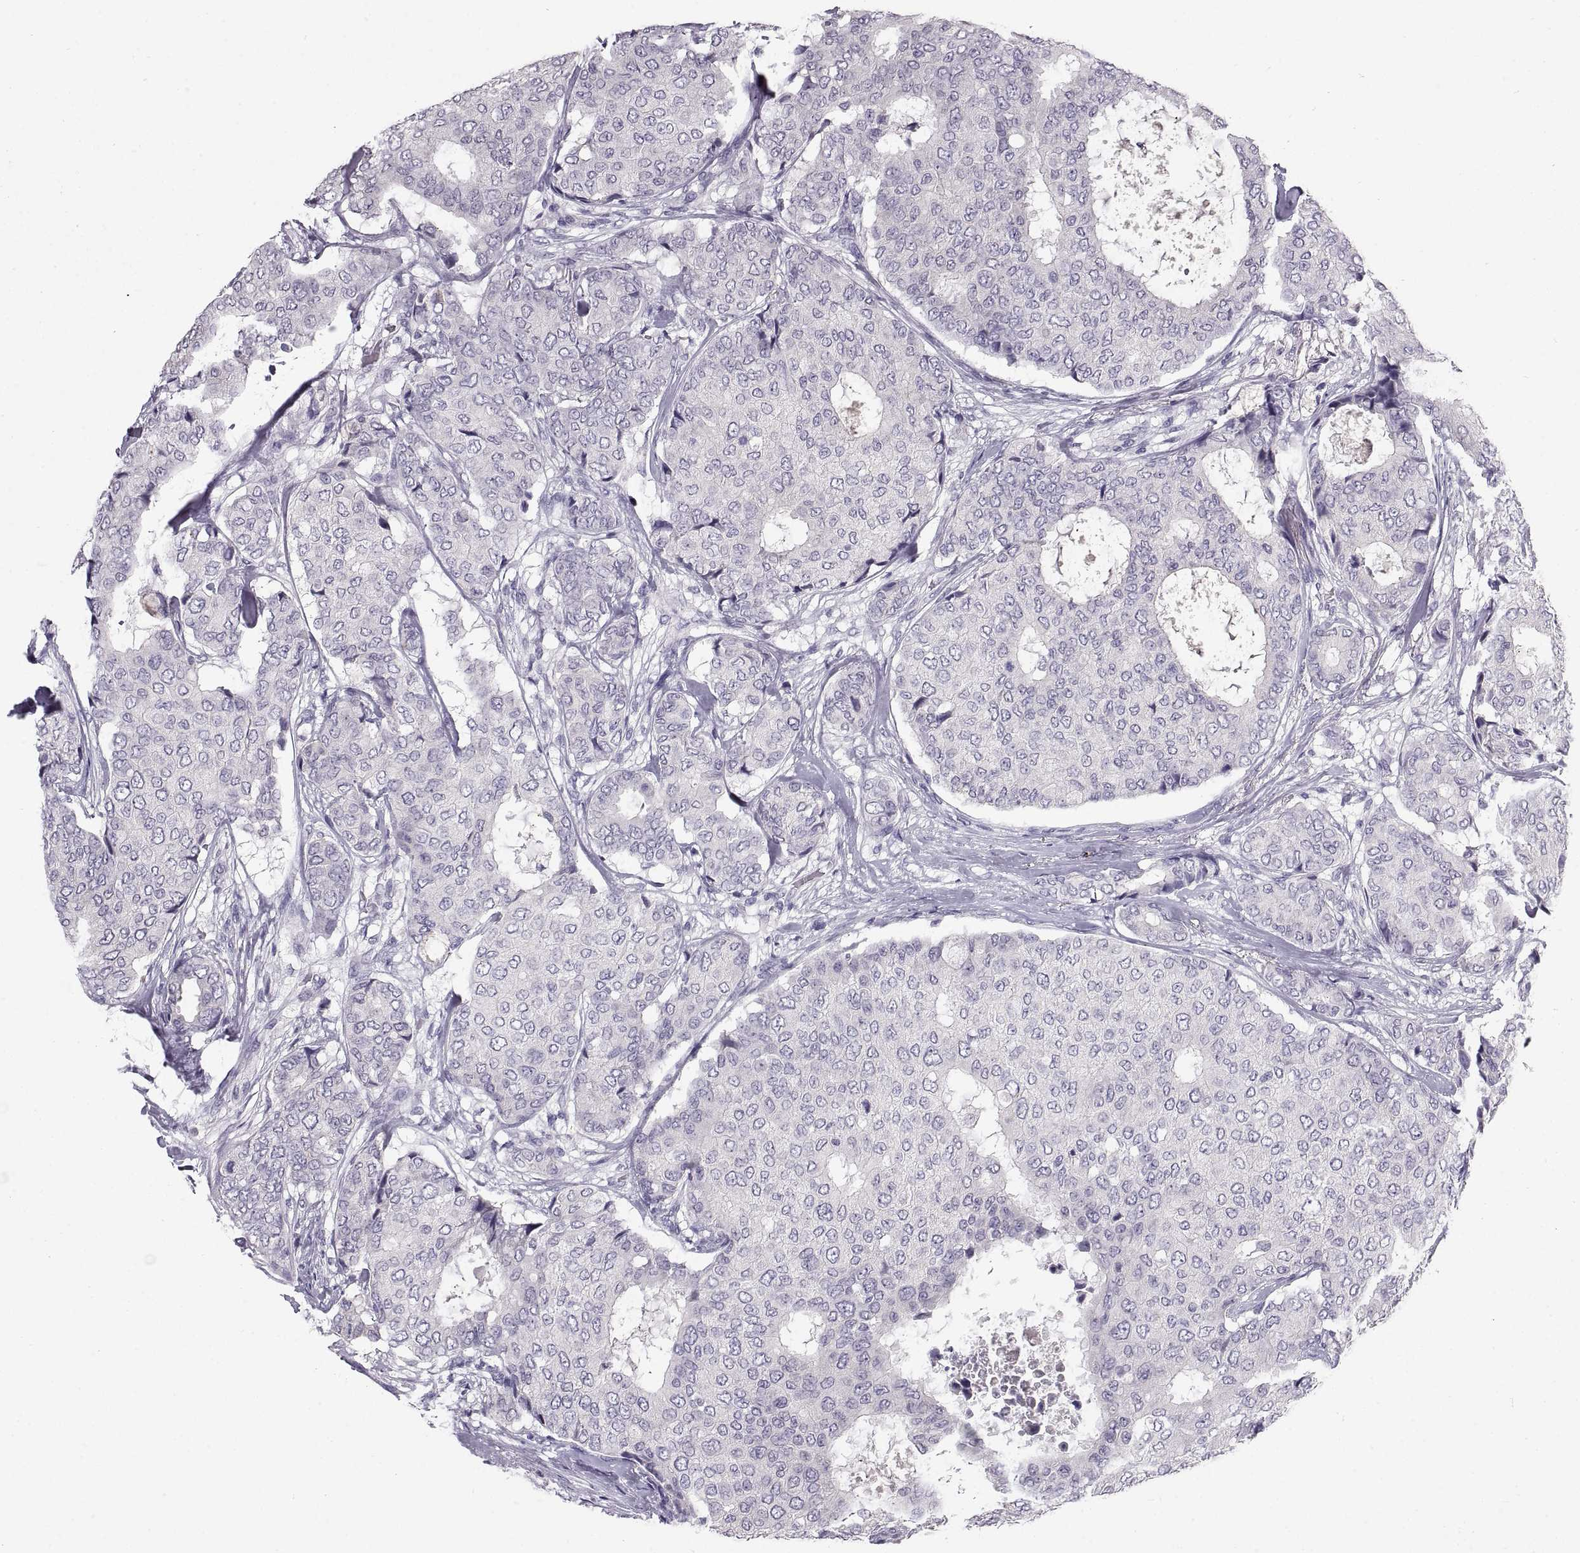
{"staining": {"intensity": "negative", "quantity": "none", "location": "none"}, "tissue": "breast cancer", "cell_type": "Tumor cells", "image_type": "cancer", "snomed": [{"axis": "morphology", "description": "Duct carcinoma"}, {"axis": "topography", "description": "Breast"}], "caption": "The immunohistochemistry (IHC) image has no significant expression in tumor cells of breast cancer tissue. (DAB immunohistochemistry (IHC) visualized using brightfield microscopy, high magnification).", "gene": "ADAM32", "patient": {"sex": "female", "age": 75}}